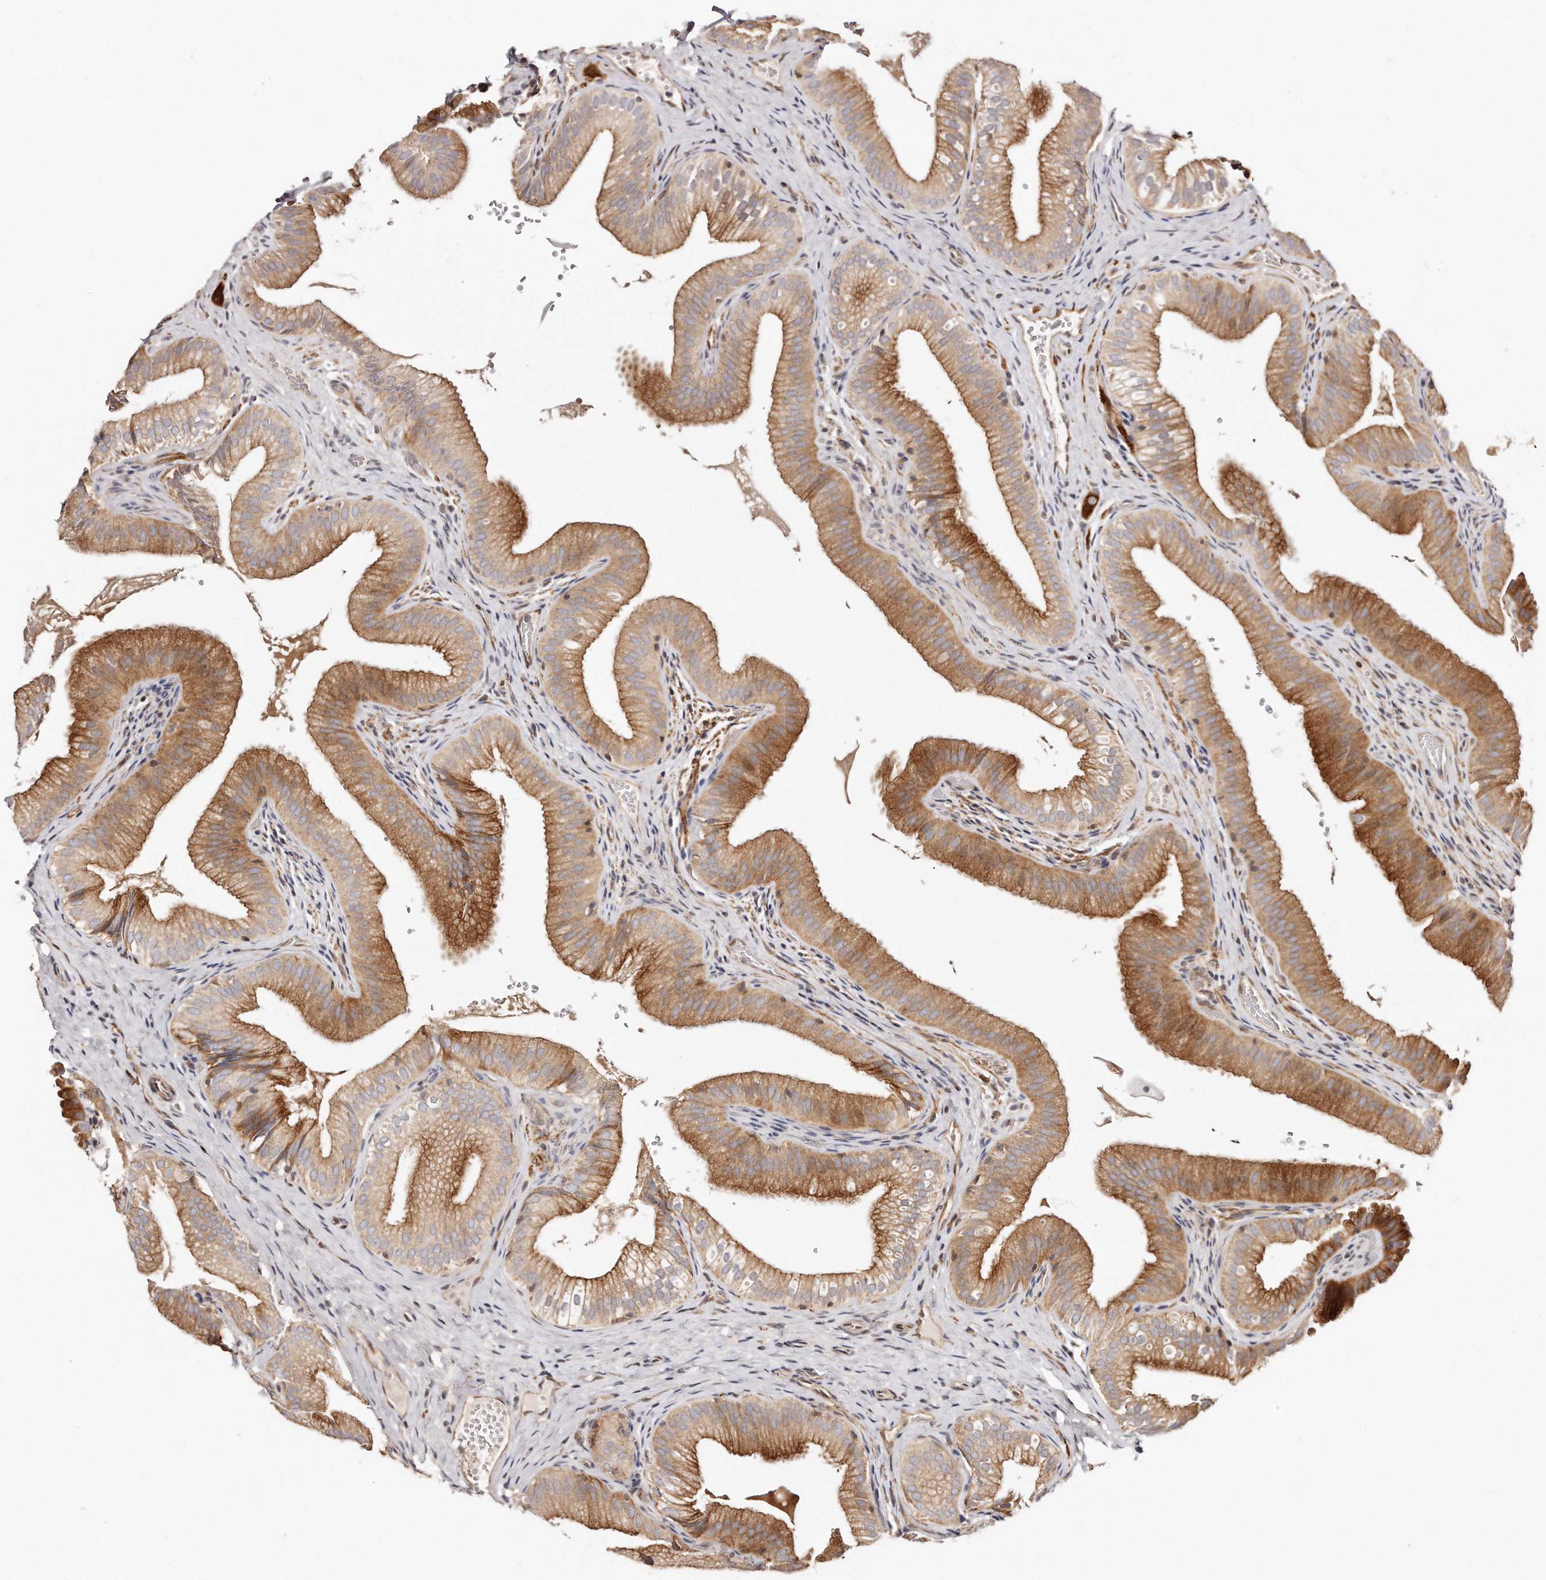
{"staining": {"intensity": "strong", "quantity": ">75%", "location": "cytoplasmic/membranous"}, "tissue": "gallbladder", "cell_type": "Glandular cells", "image_type": "normal", "snomed": [{"axis": "morphology", "description": "Normal tissue, NOS"}, {"axis": "topography", "description": "Gallbladder"}], "caption": "Protein expression analysis of normal gallbladder shows strong cytoplasmic/membranous staining in approximately >75% of glandular cells.", "gene": "GBP4", "patient": {"sex": "female", "age": 30}}